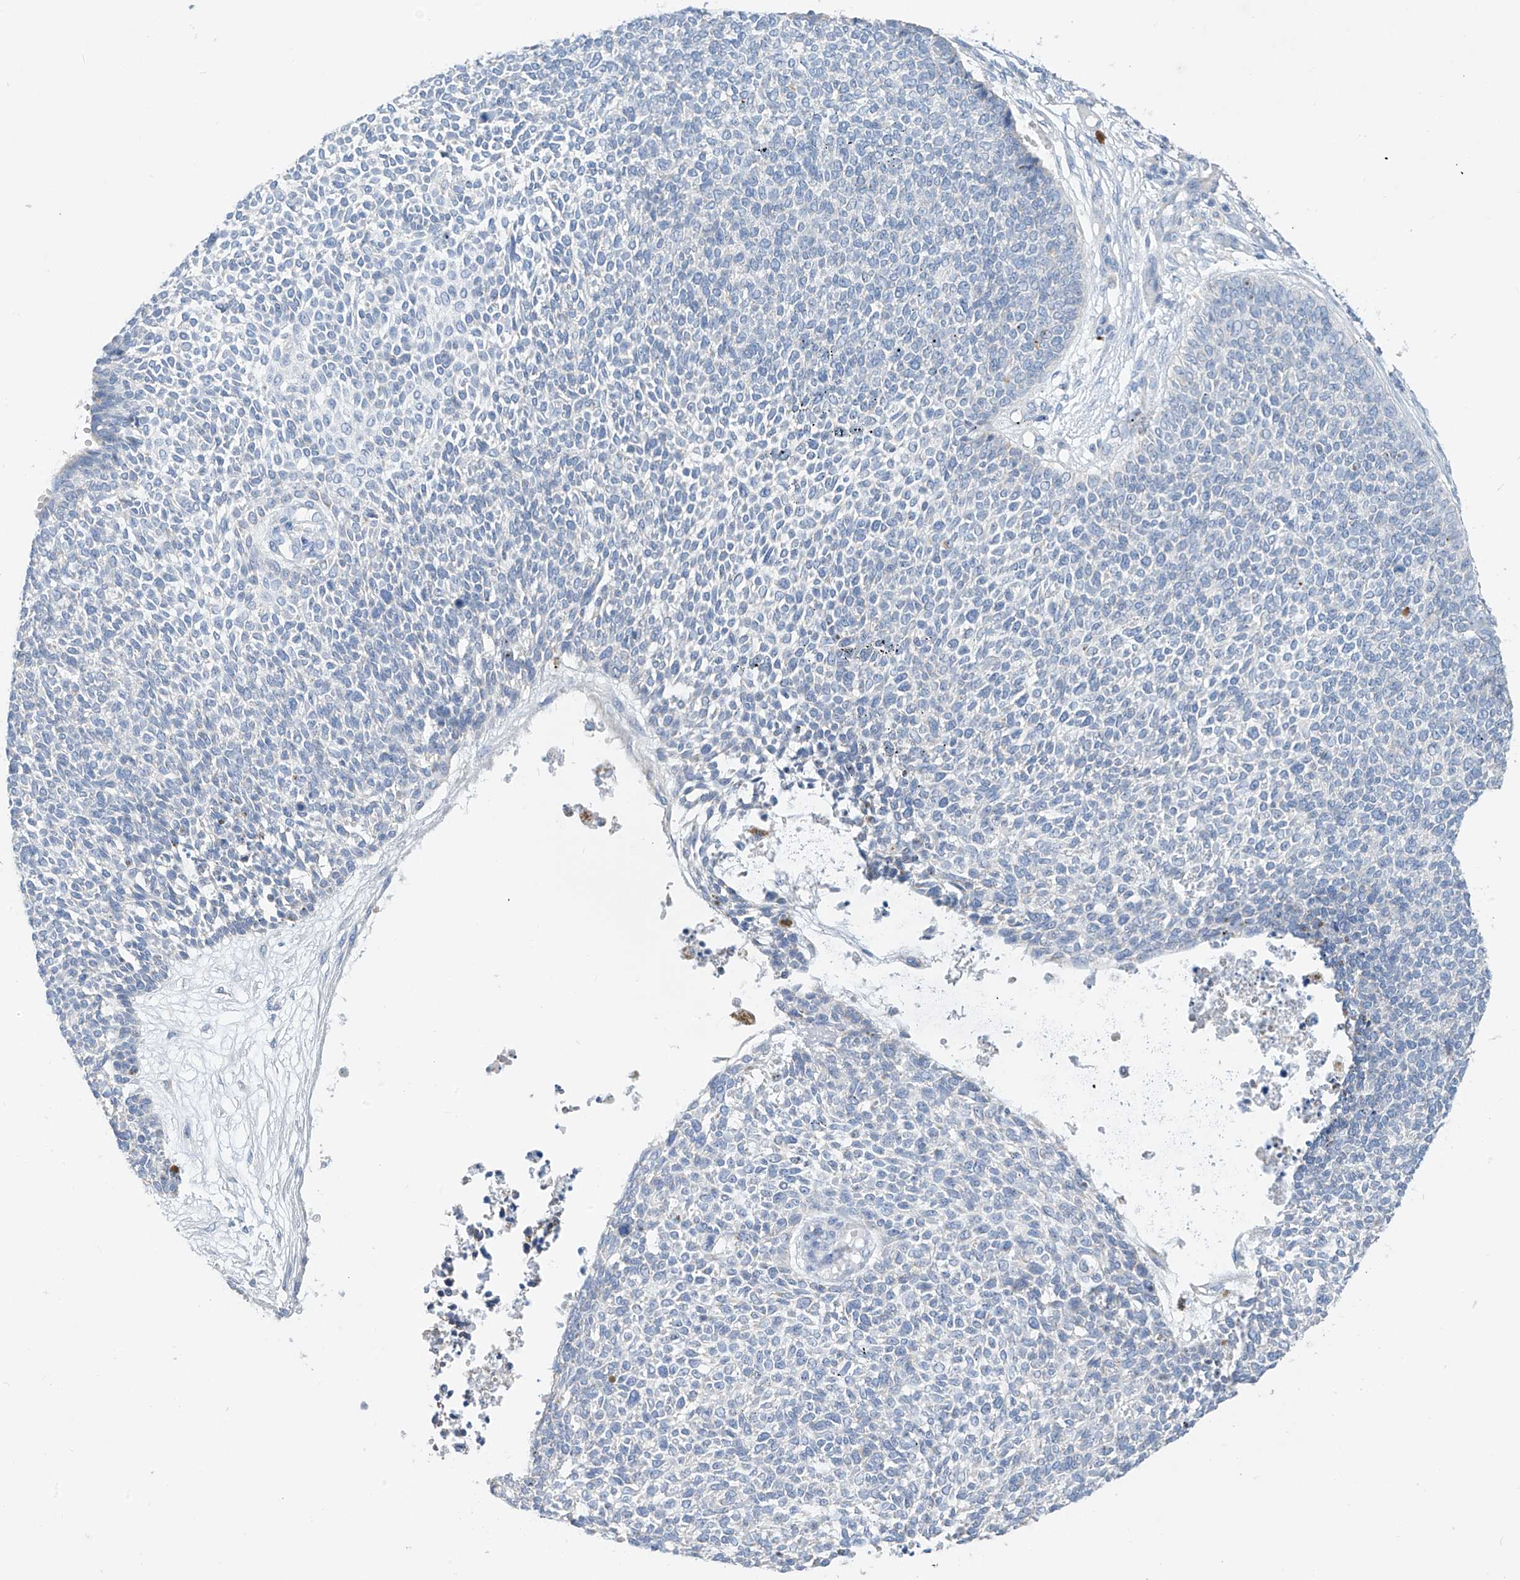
{"staining": {"intensity": "negative", "quantity": "none", "location": "none"}, "tissue": "skin cancer", "cell_type": "Tumor cells", "image_type": "cancer", "snomed": [{"axis": "morphology", "description": "Basal cell carcinoma"}, {"axis": "topography", "description": "Skin"}], "caption": "This is an immunohistochemistry image of skin basal cell carcinoma. There is no staining in tumor cells.", "gene": "ZNF404", "patient": {"sex": "female", "age": 84}}